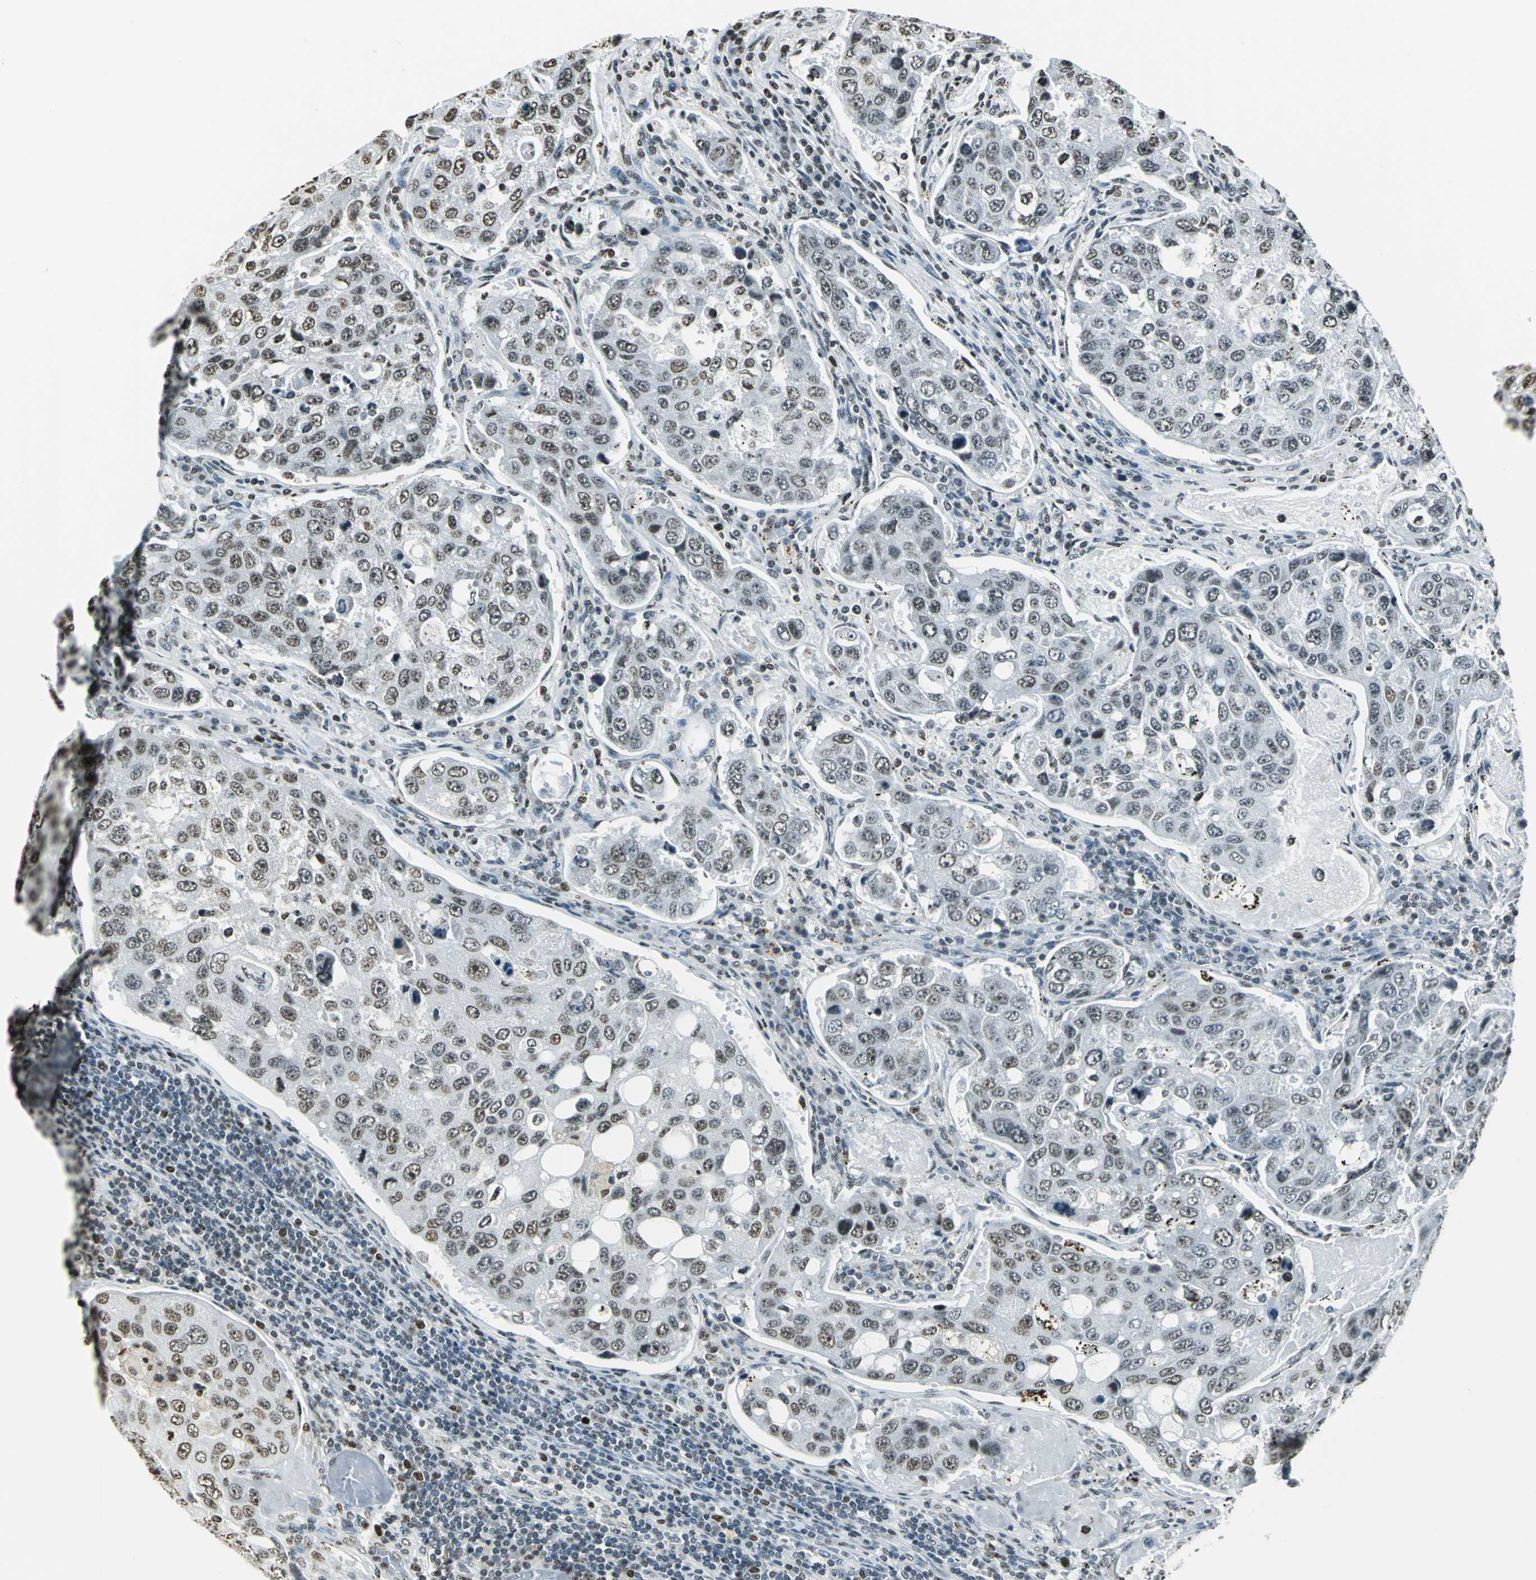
{"staining": {"intensity": "weak", "quantity": ">75%", "location": "nuclear"}, "tissue": "urothelial cancer", "cell_type": "Tumor cells", "image_type": "cancer", "snomed": [{"axis": "morphology", "description": "Urothelial carcinoma, High grade"}, {"axis": "topography", "description": "Lymph node"}, {"axis": "topography", "description": "Urinary bladder"}], "caption": "A low amount of weak nuclear positivity is appreciated in about >75% of tumor cells in urothelial cancer tissue.", "gene": "MCM4", "patient": {"sex": "male", "age": 51}}